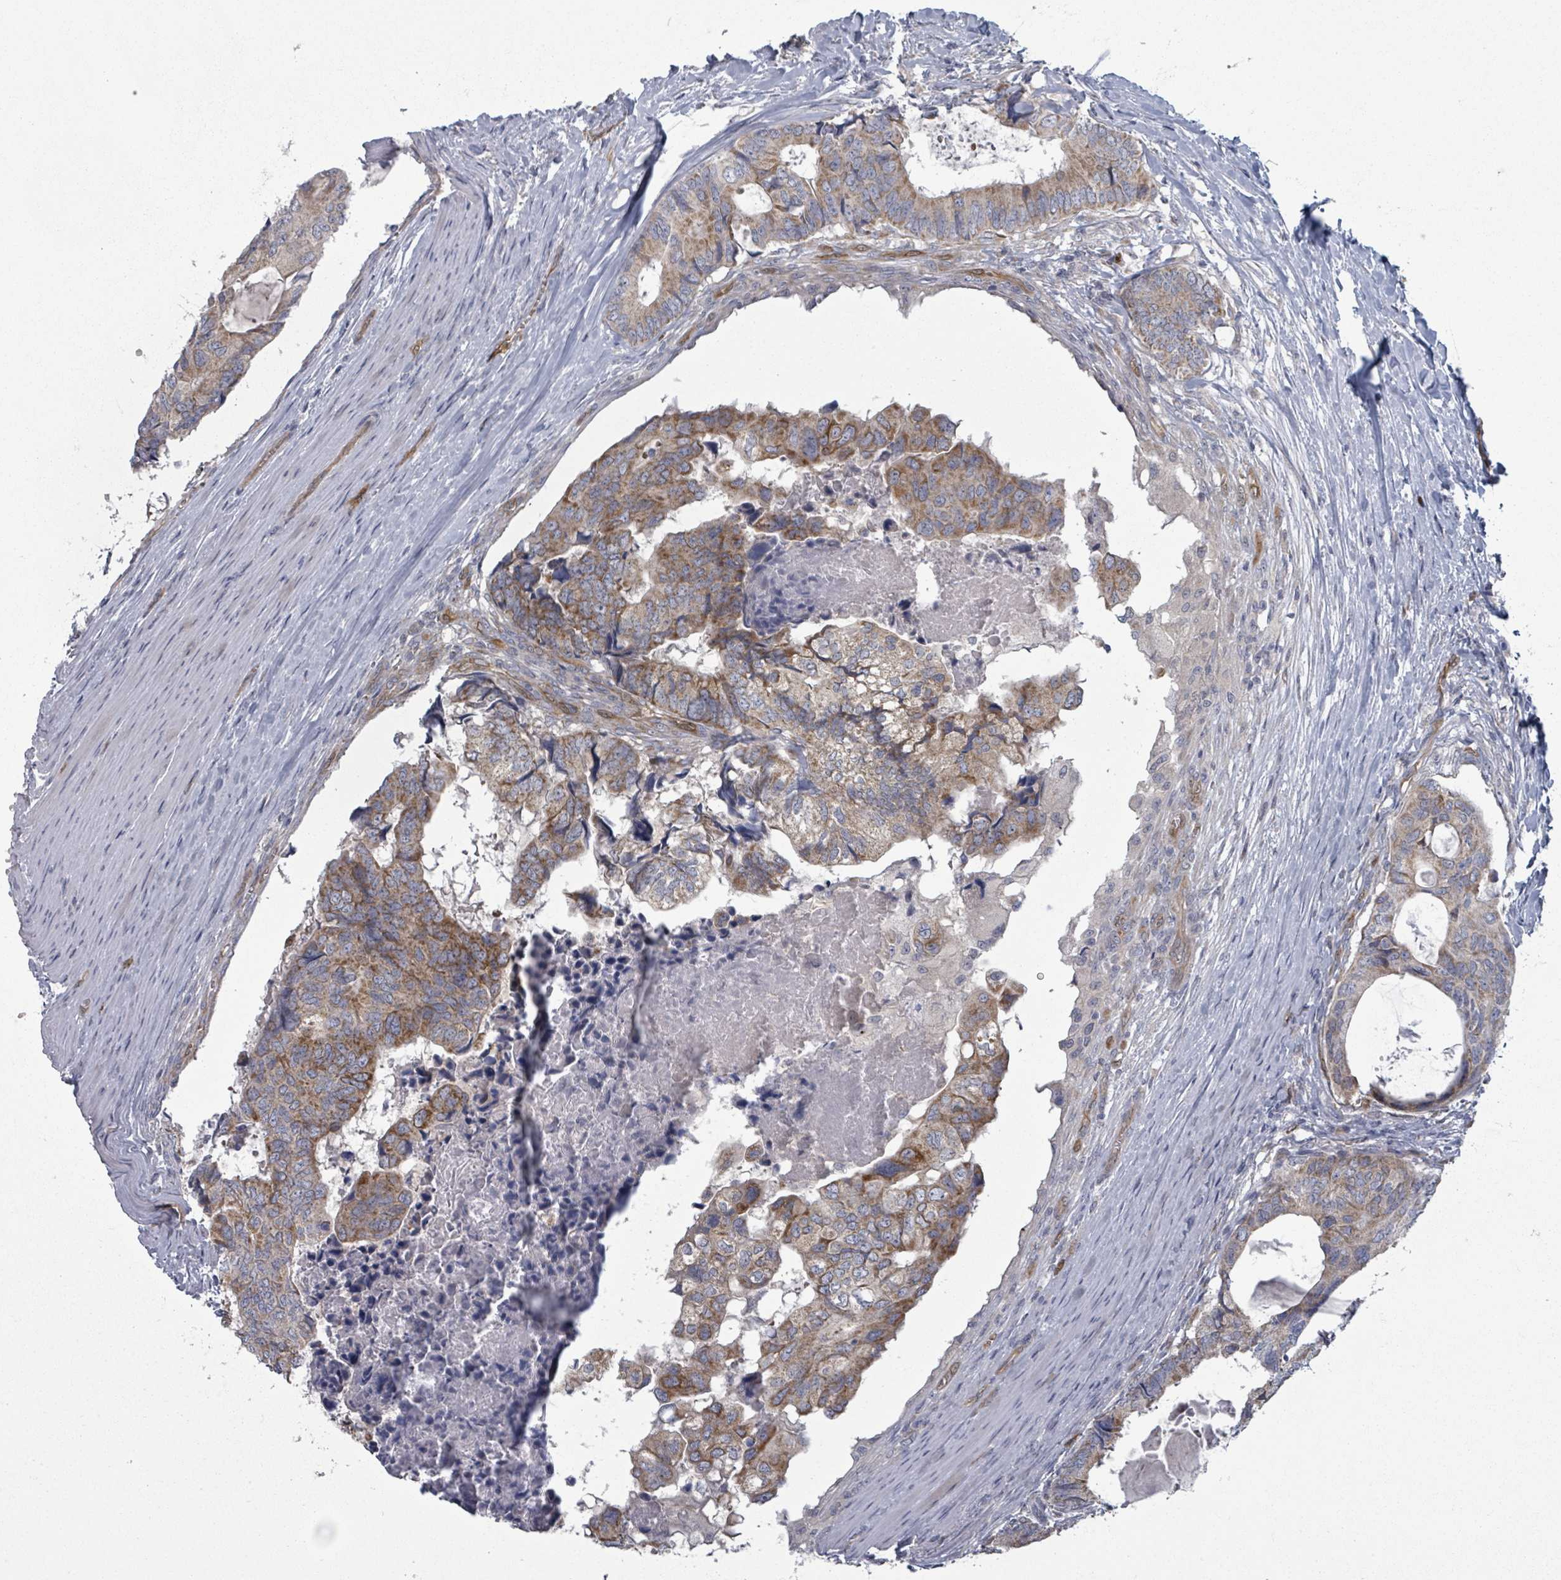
{"staining": {"intensity": "moderate", "quantity": ">75%", "location": "cytoplasmic/membranous"}, "tissue": "colorectal cancer", "cell_type": "Tumor cells", "image_type": "cancer", "snomed": [{"axis": "morphology", "description": "Adenocarcinoma, NOS"}, {"axis": "topography", "description": "Colon"}], "caption": "An IHC micrograph of tumor tissue is shown. Protein staining in brown labels moderate cytoplasmic/membranous positivity in colorectal cancer (adenocarcinoma) within tumor cells.", "gene": "FKBP1A", "patient": {"sex": "male", "age": 85}}